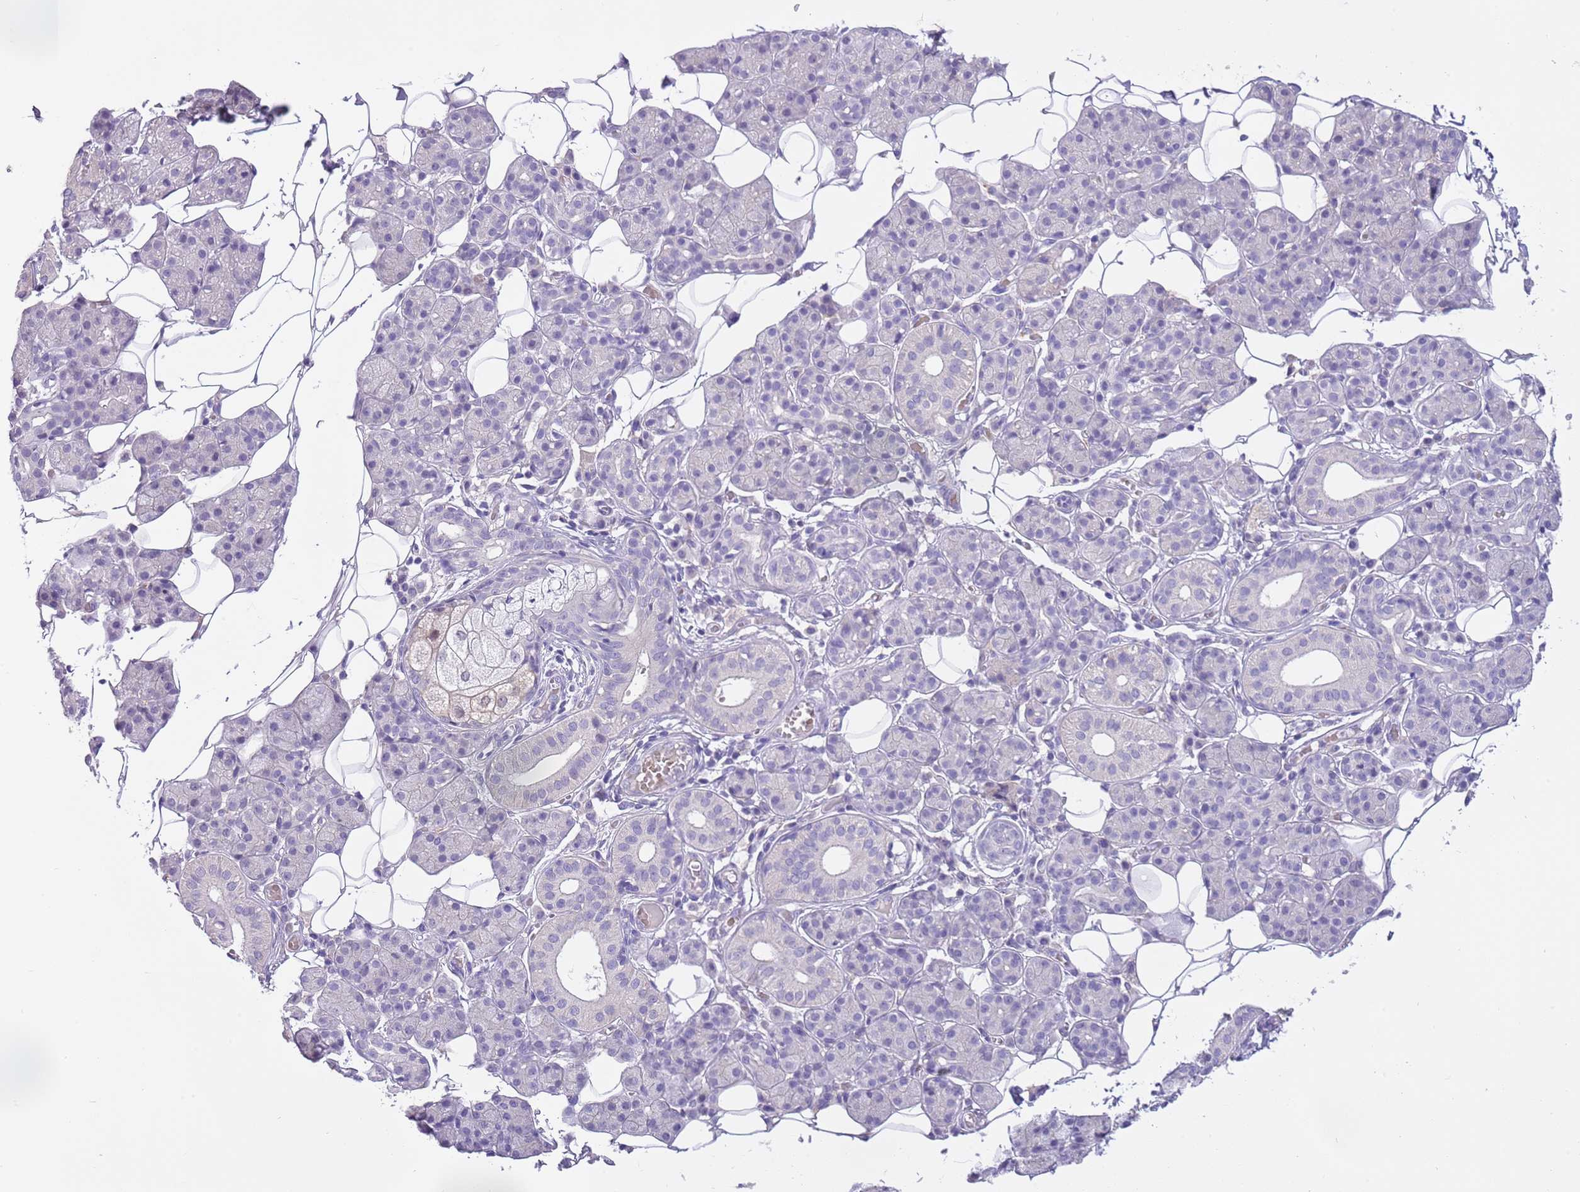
{"staining": {"intensity": "negative", "quantity": "none", "location": "none"}, "tissue": "salivary gland", "cell_type": "Glandular cells", "image_type": "normal", "snomed": [{"axis": "morphology", "description": "Normal tissue, NOS"}, {"axis": "topography", "description": "Salivary gland"}], "caption": "Immunohistochemistry of normal salivary gland demonstrates no expression in glandular cells.", "gene": "CFAP73", "patient": {"sex": "female", "age": 33}}